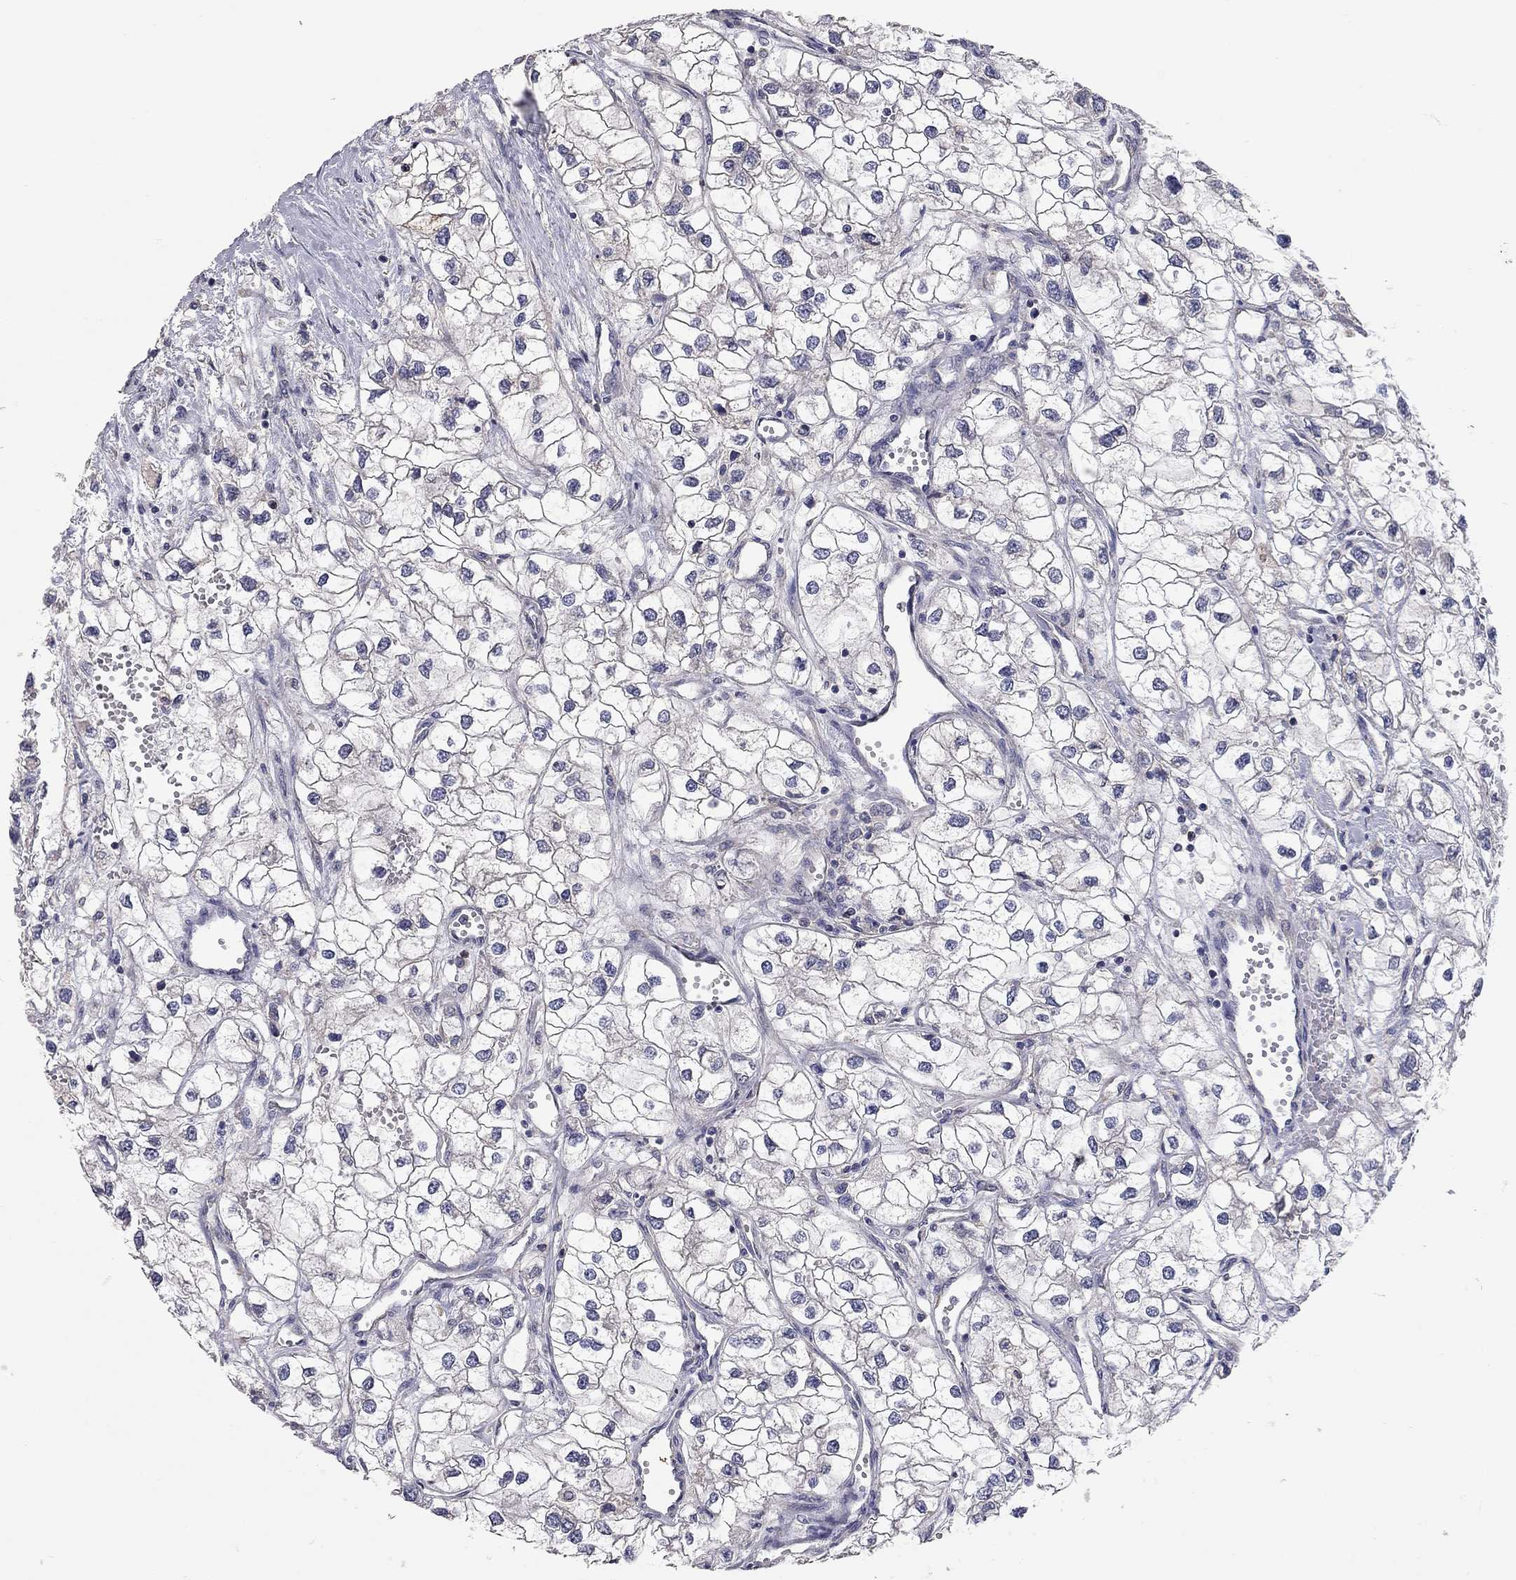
{"staining": {"intensity": "negative", "quantity": "none", "location": "none"}, "tissue": "renal cancer", "cell_type": "Tumor cells", "image_type": "cancer", "snomed": [{"axis": "morphology", "description": "Adenocarcinoma, NOS"}, {"axis": "topography", "description": "Kidney"}], "caption": "Tumor cells show no significant protein expression in renal cancer.", "gene": "XAGE2", "patient": {"sex": "male", "age": 59}}